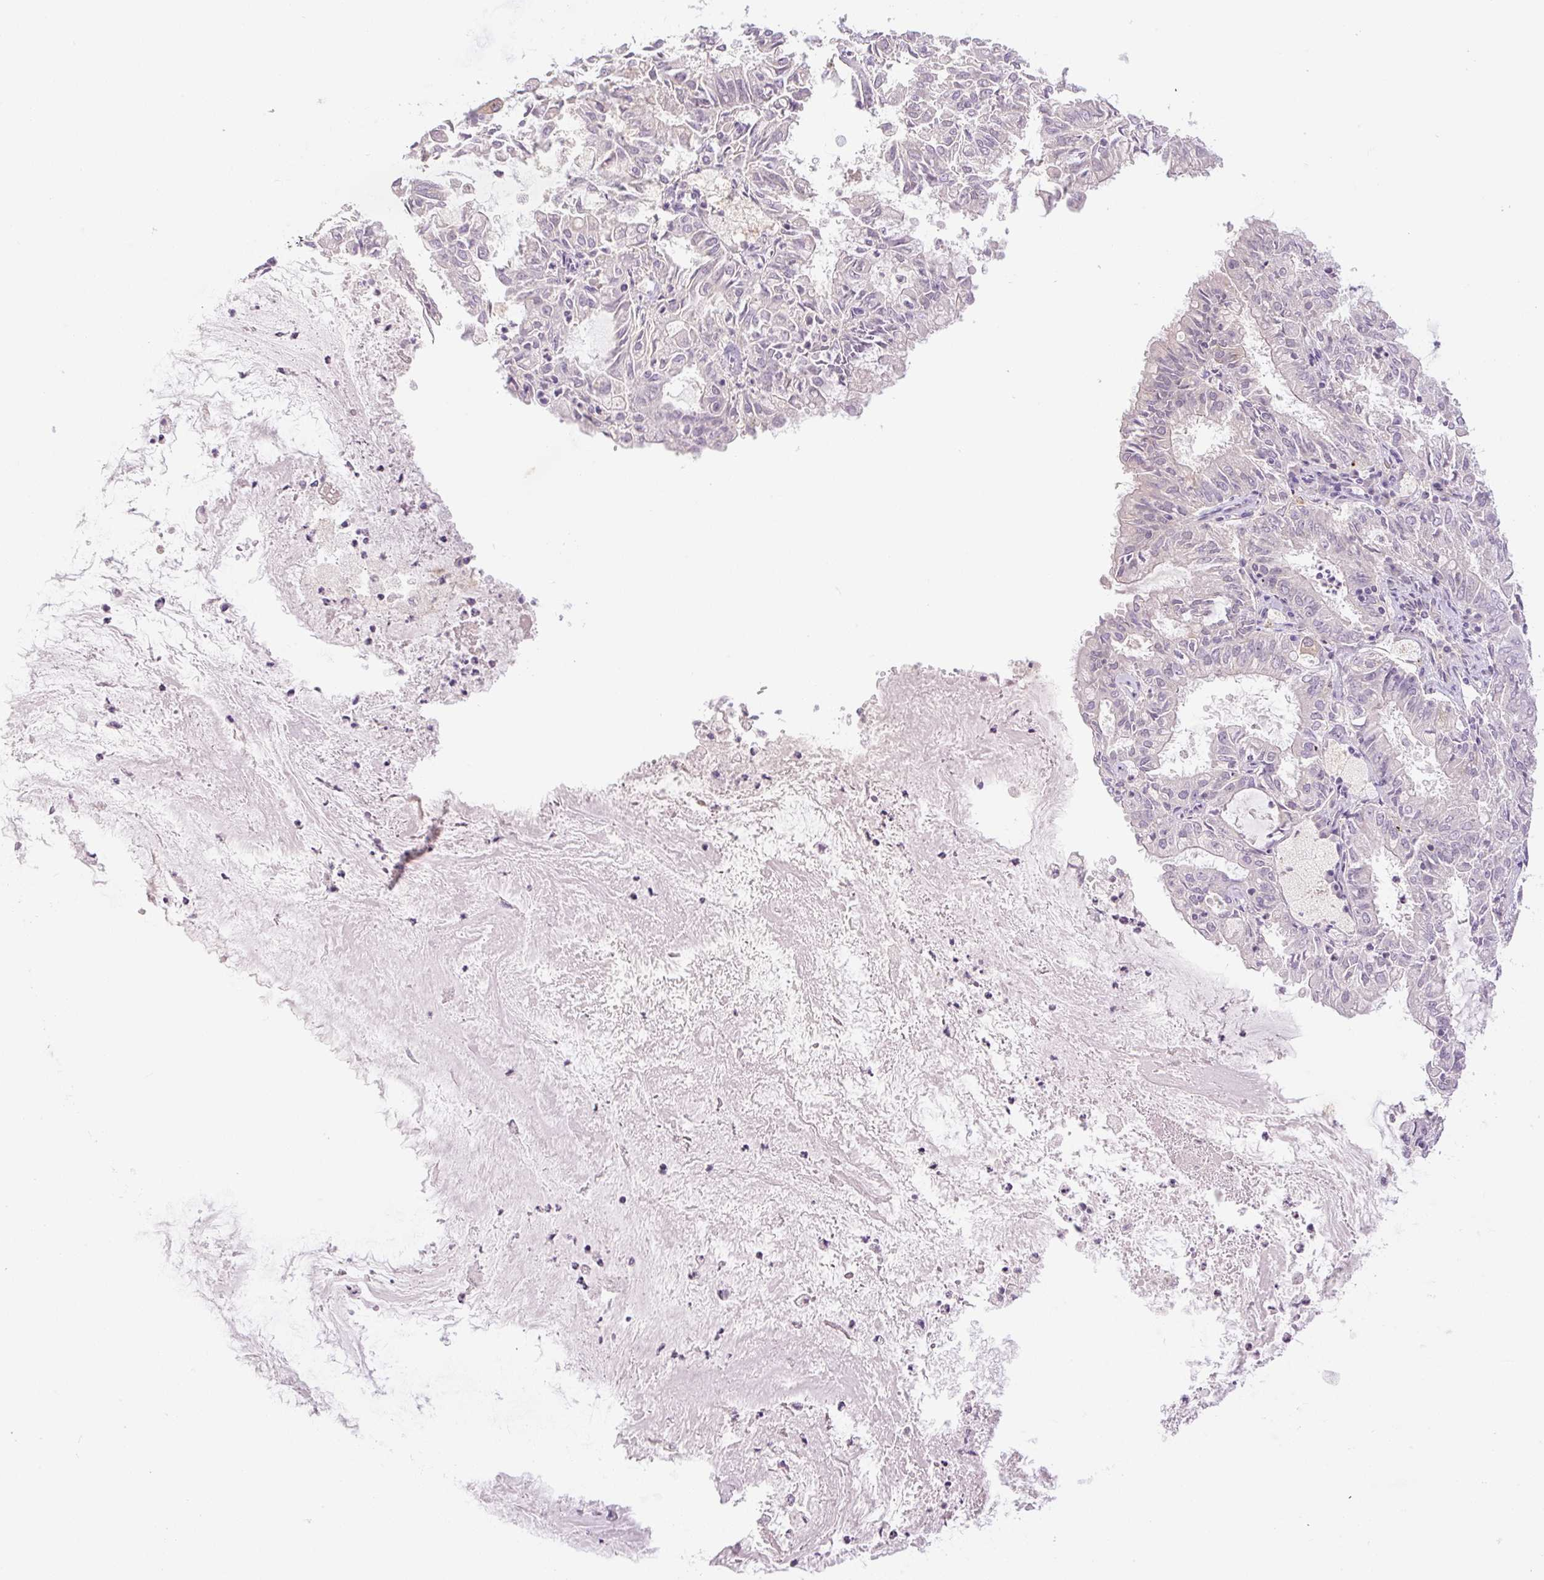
{"staining": {"intensity": "negative", "quantity": "none", "location": "none"}, "tissue": "endometrial cancer", "cell_type": "Tumor cells", "image_type": "cancer", "snomed": [{"axis": "morphology", "description": "Adenocarcinoma, NOS"}, {"axis": "topography", "description": "Endometrium"}], "caption": "High magnification brightfield microscopy of endometrial cancer (adenocarcinoma) stained with DAB (3,3'-diaminobenzidine) (brown) and counterstained with hematoxylin (blue): tumor cells show no significant positivity.", "gene": "MIA2", "patient": {"sex": "female", "age": 57}}